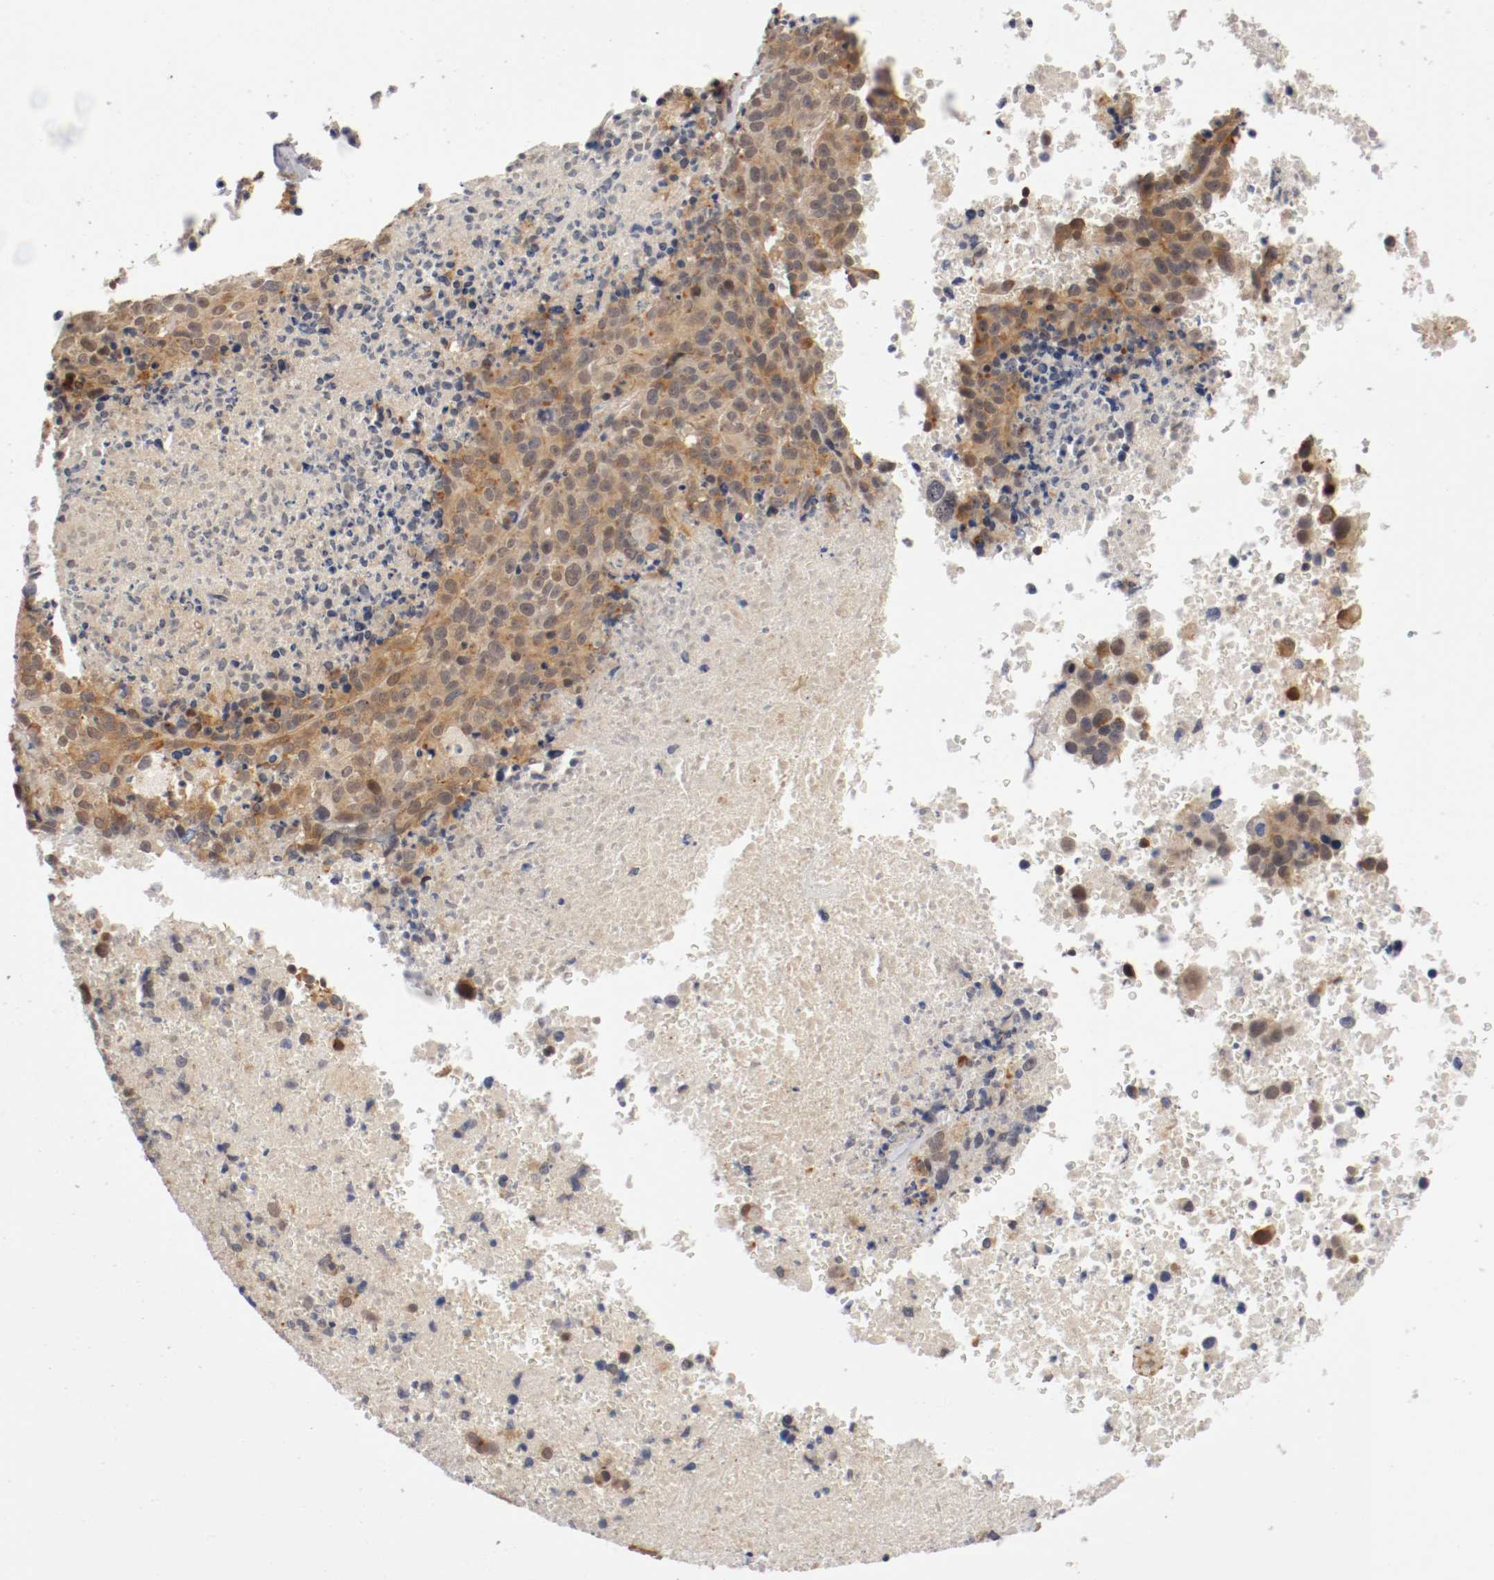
{"staining": {"intensity": "moderate", "quantity": ">75%", "location": "cytoplasmic/membranous"}, "tissue": "melanoma", "cell_type": "Tumor cells", "image_type": "cancer", "snomed": [{"axis": "morphology", "description": "Malignant melanoma, Metastatic site"}, {"axis": "topography", "description": "Cerebral cortex"}], "caption": "About >75% of tumor cells in malignant melanoma (metastatic site) demonstrate moderate cytoplasmic/membranous protein staining as visualized by brown immunohistochemical staining.", "gene": "RBM23", "patient": {"sex": "female", "age": 52}}